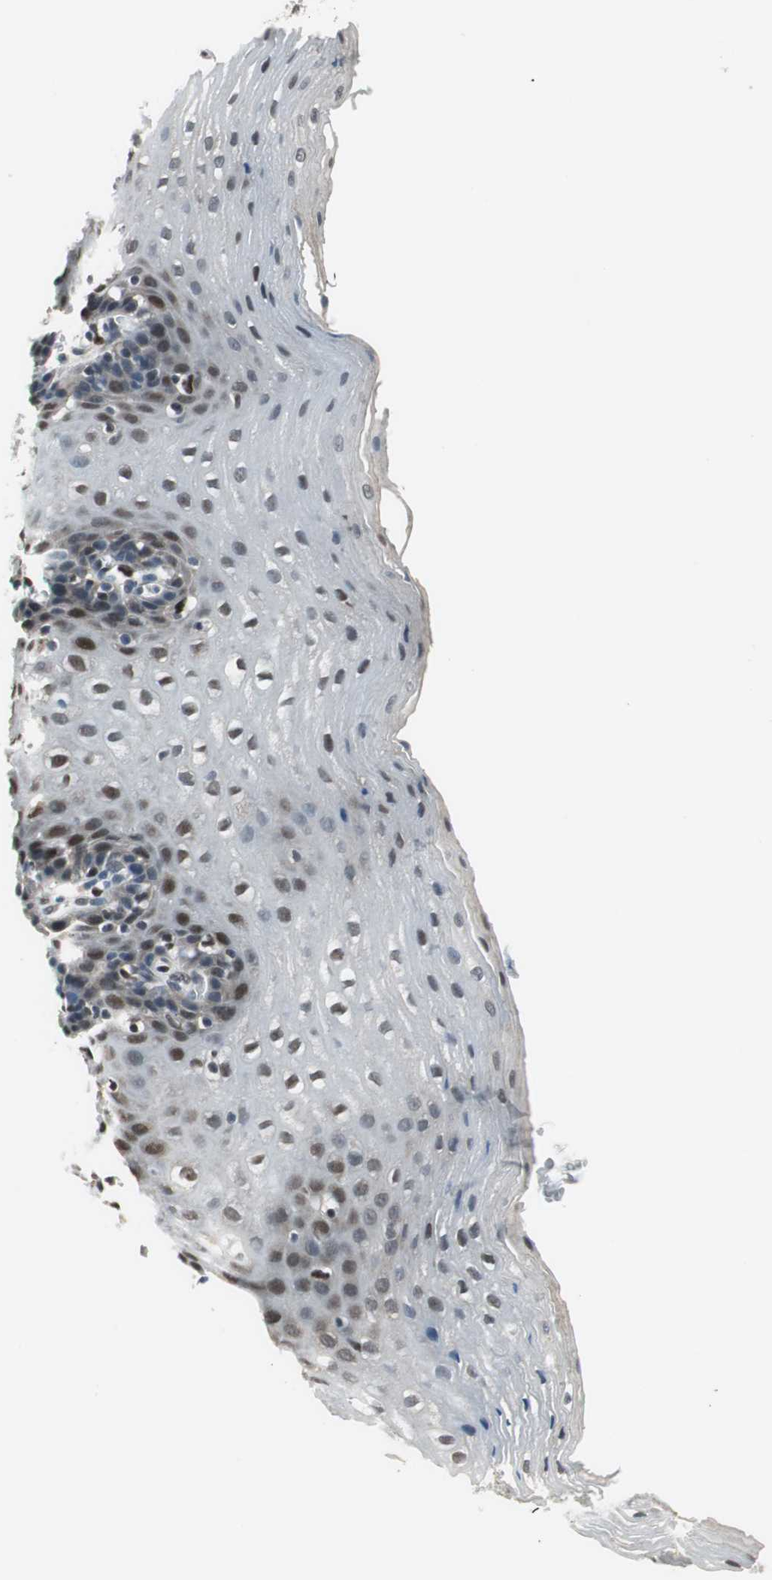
{"staining": {"intensity": "moderate", "quantity": "25%-75%", "location": "nuclear"}, "tissue": "esophagus", "cell_type": "Squamous epithelial cells", "image_type": "normal", "snomed": [{"axis": "morphology", "description": "Normal tissue, NOS"}, {"axis": "topography", "description": "Esophagus"}], "caption": "IHC histopathology image of normal esophagus: esophagus stained using immunohistochemistry (IHC) reveals medium levels of moderate protein expression localized specifically in the nuclear of squamous epithelial cells, appearing as a nuclear brown color.", "gene": "MAFB", "patient": {"sex": "male", "age": 48}}